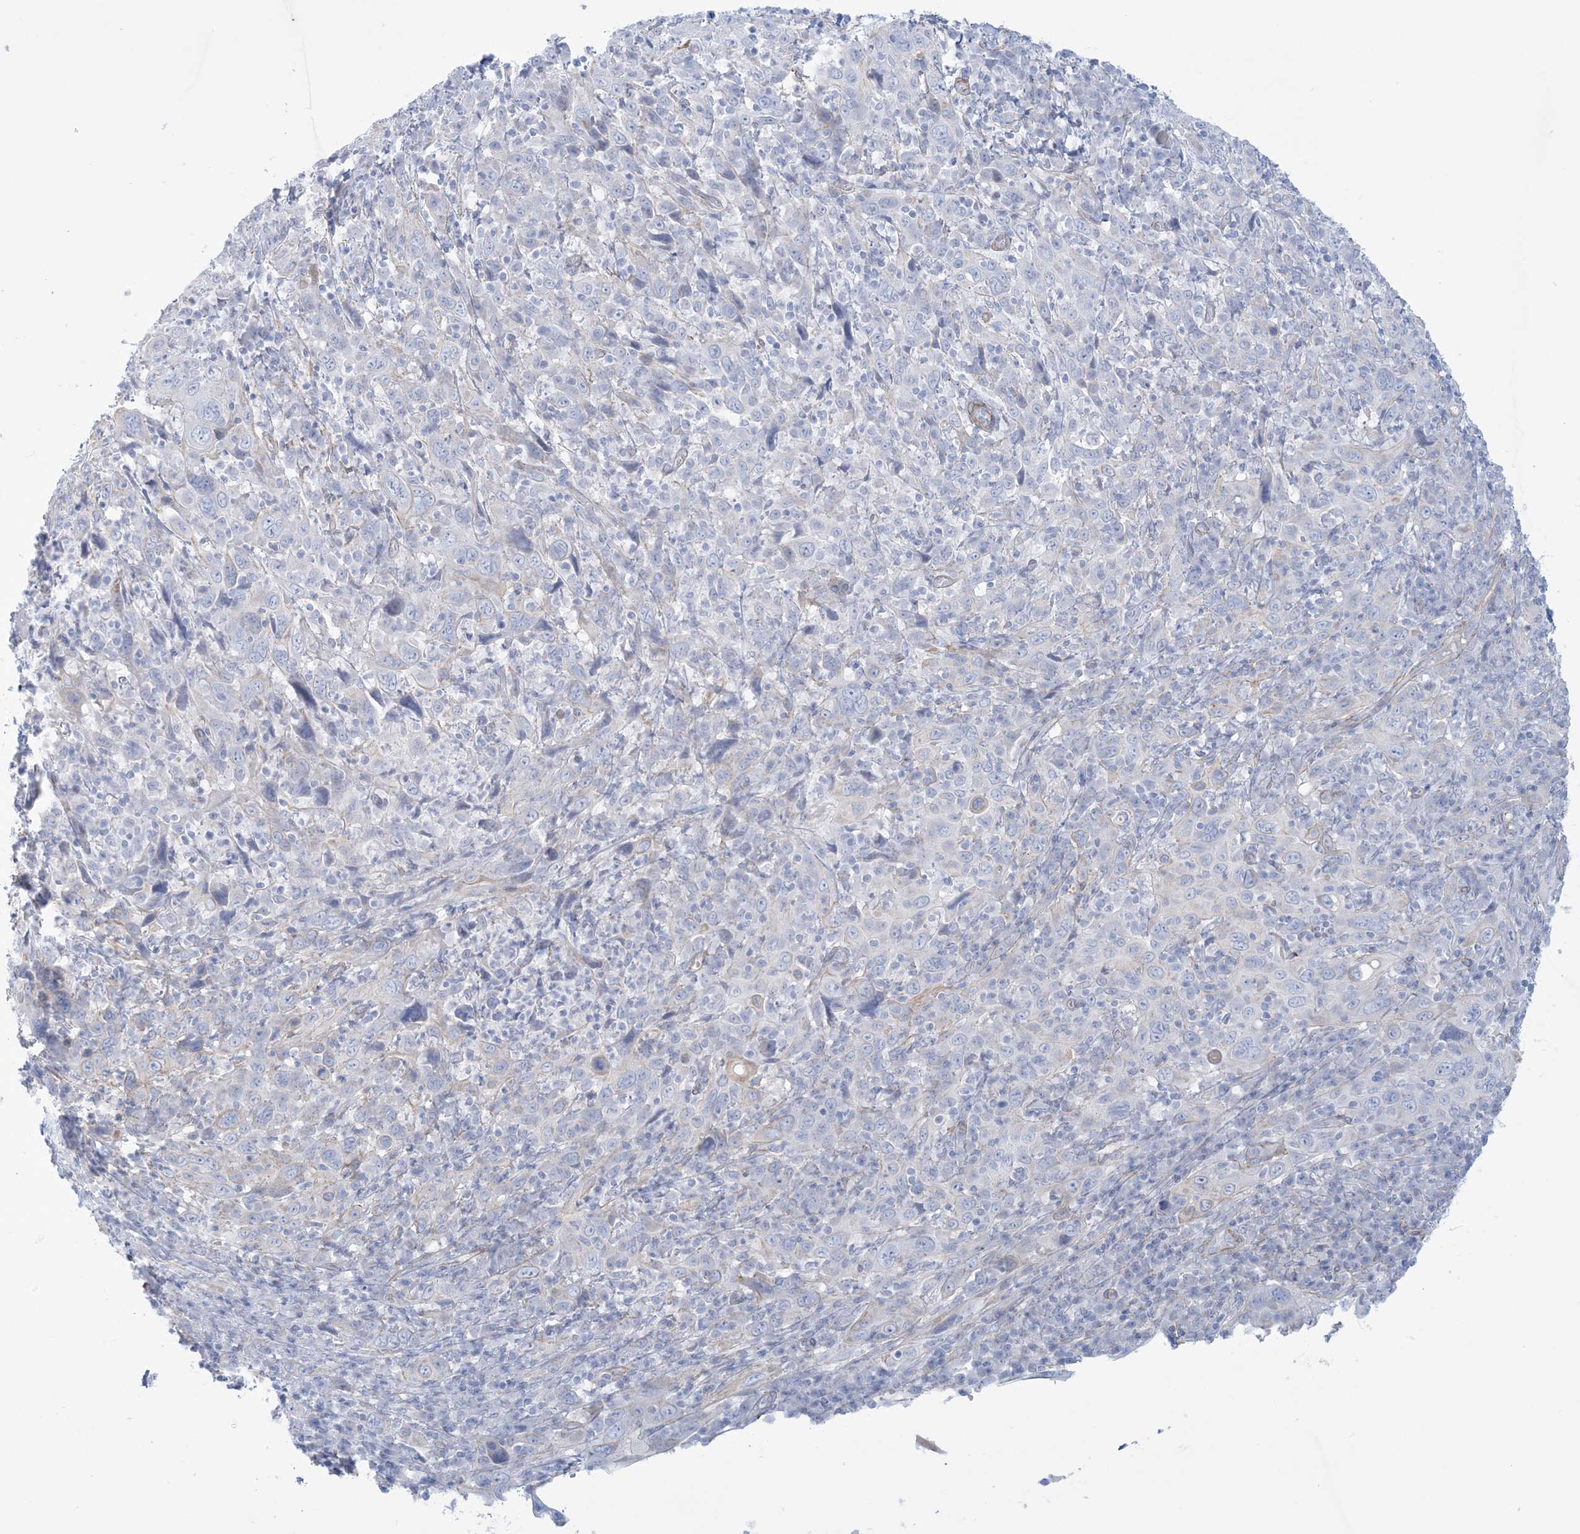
{"staining": {"intensity": "negative", "quantity": "none", "location": "none"}, "tissue": "cervical cancer", "cell_type": "Tumor cells", "image_type": "cancer", "snomed": [{"axis": "morphology", "description": "Squamous cell carcinoma, NOS"}, {"axis": "topography", "description": "Cervix"}], "caption": "An image of human cervical cancer (squamous cell carcinoma) is negative for staining in tumor cells. (Brightfield microscopy of DAB IHC at high magnification).", "gene": "AGXT", "patient": {"sex": "female", "age": 46}}